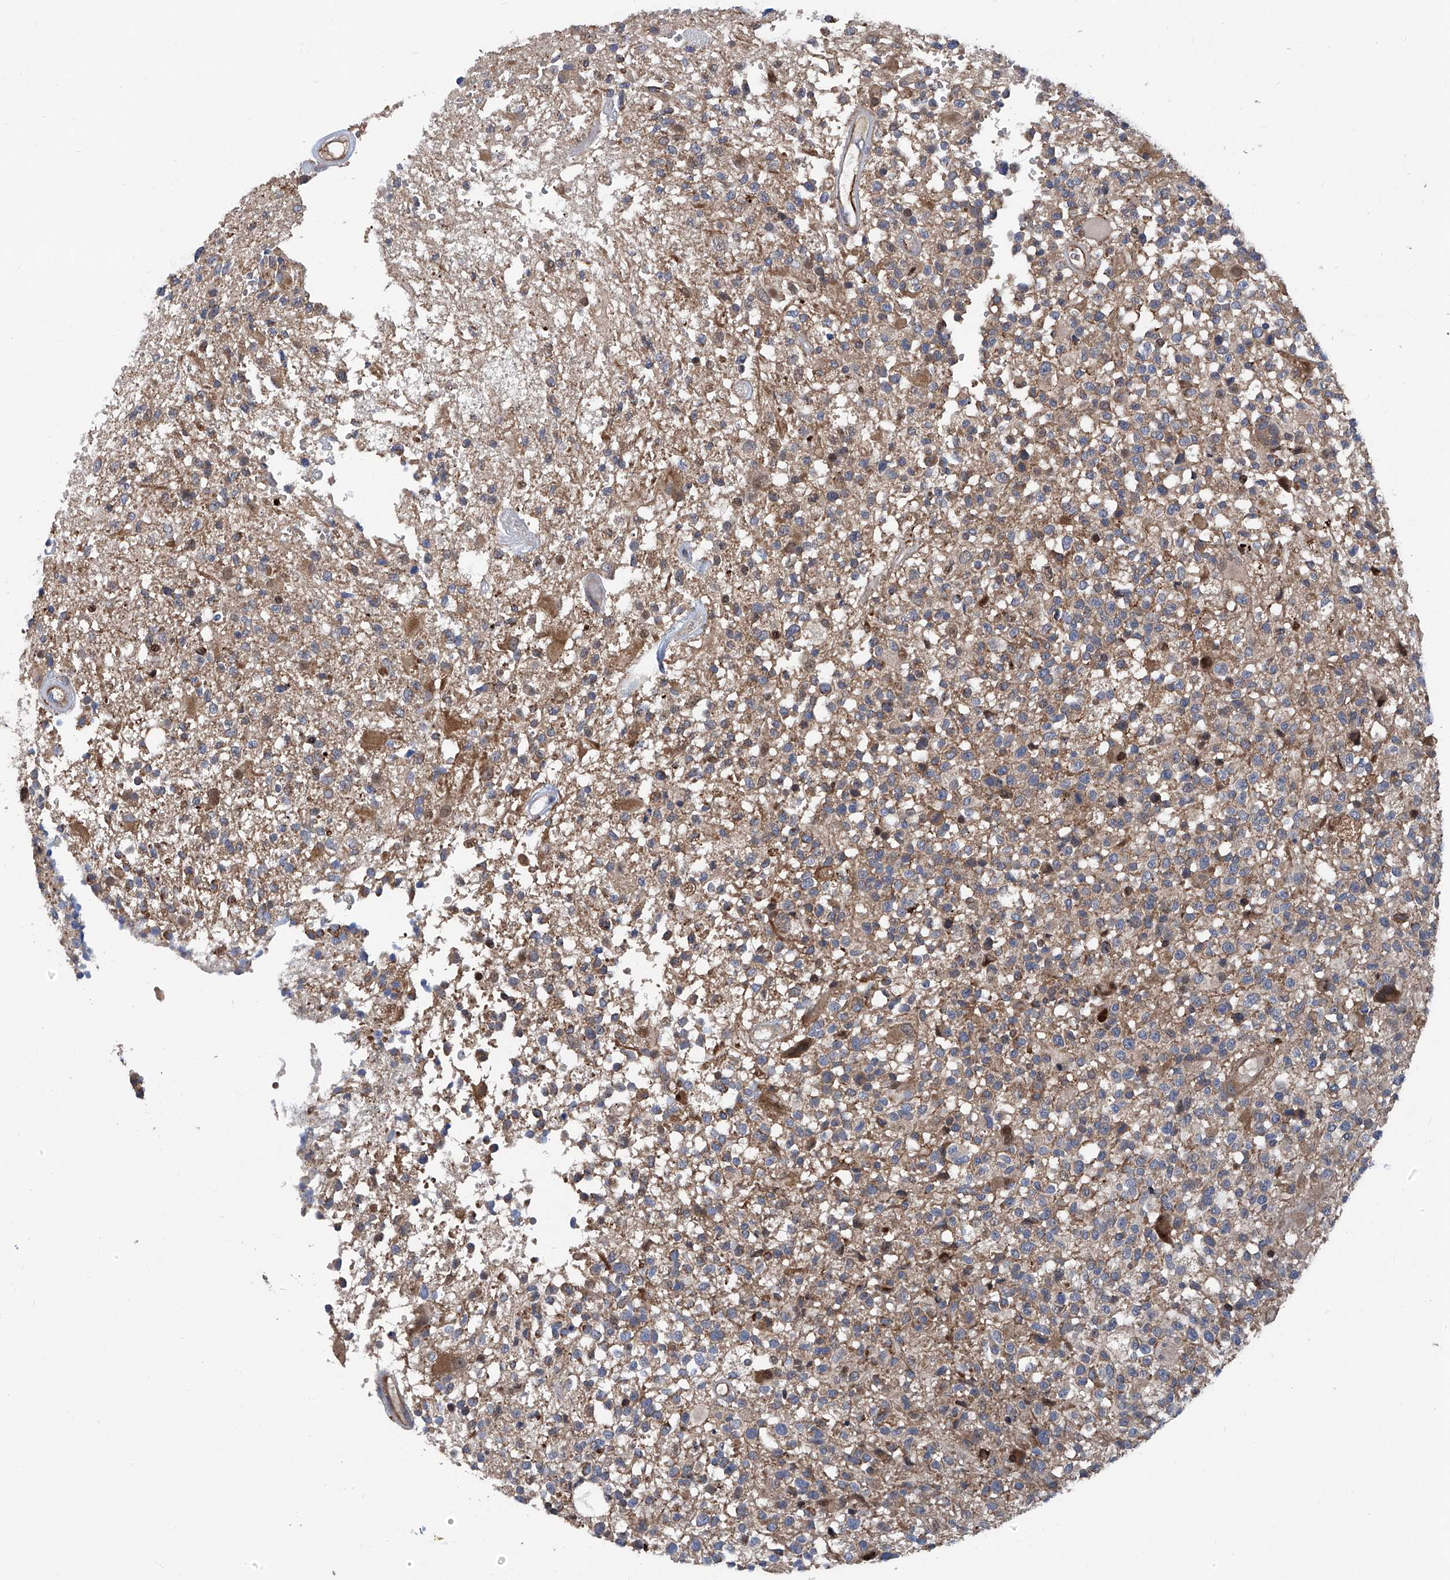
{"staining": {"intensity": "moderate", "quantity": "<25%", "location": "cytoplasmic/membranous"}, "tissue": "glioma", "cell_type": "Tumor cells", "image_type": "cancer", "snomed": [{"axis": "morphology", "description": "Glioma, malignant, High grade"}, {"axis": "morphology", "description": "Glioblastoma, NOS"}, {"axis": "topography", "description": "Brain"}], "caption": "Malignant high-grade glioma tissue demonstrates moderate cytoplasmic/membranous expression in about <25% of tumor cells", "gene": "NT5C3A", "patient": {"sex": "male", "age": 60}}